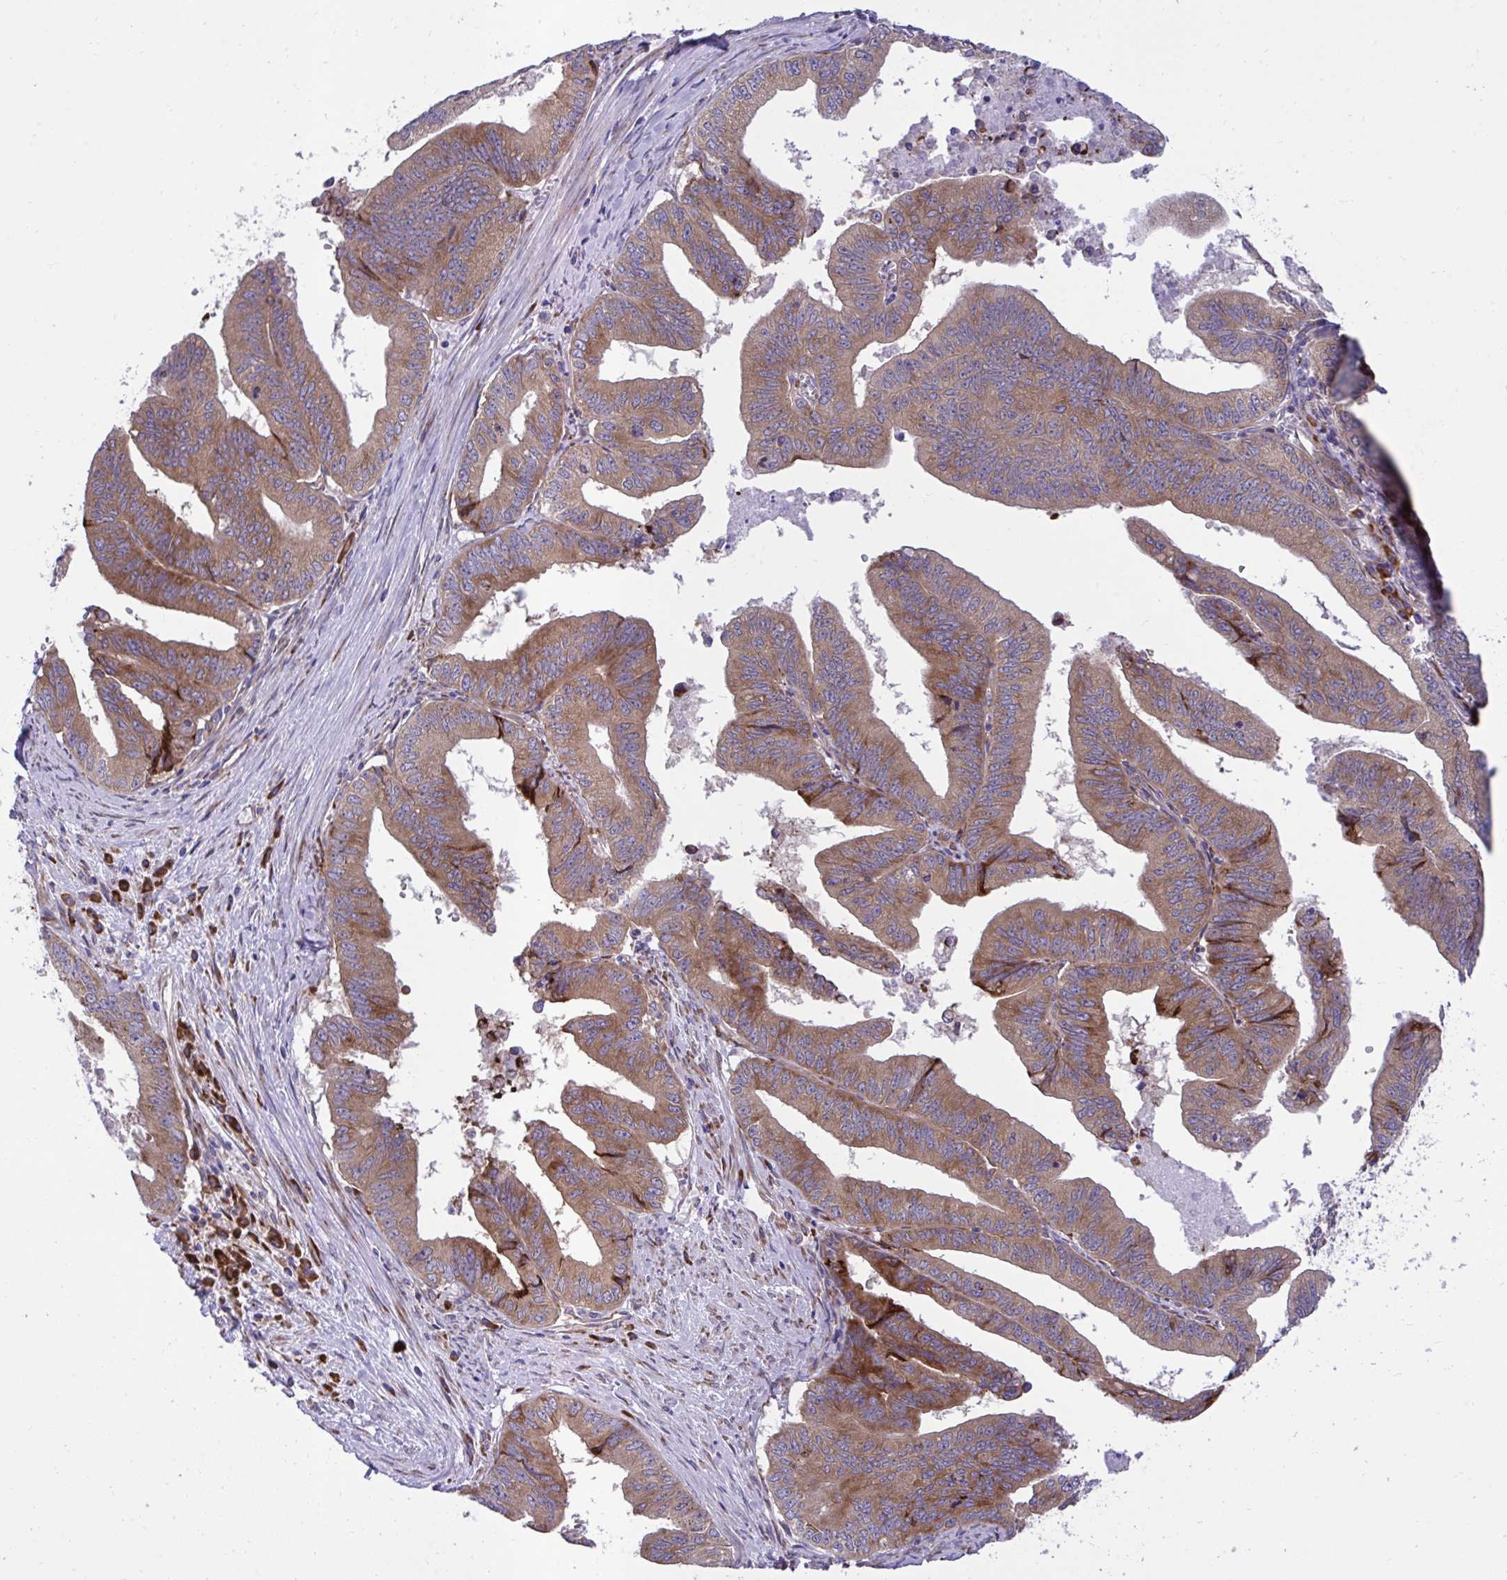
{"staining": {"intensity": "moderate", "quantity": ">75%", "location": "cytoplasmic/membranous"}, "tissue": "endometrial cancer", "cell_type": "Tumor cells", "image_type": "cancer", "snomed": [{"axis": "morphology", "description": "Adenocarcinoma, NOS"}, {"axis": "topography", "description": "Endometrium"}], "caption": "Tumor cells show medium levels of moderate cytoplasmic/membranous staining in about >75% of cells in endometrial adenocarcinoma. (brown staining indicates protein expression, while blue staining denotes nuclei).", "gene": "RPS15", "patient": {"sex": "female", "age": 65}}